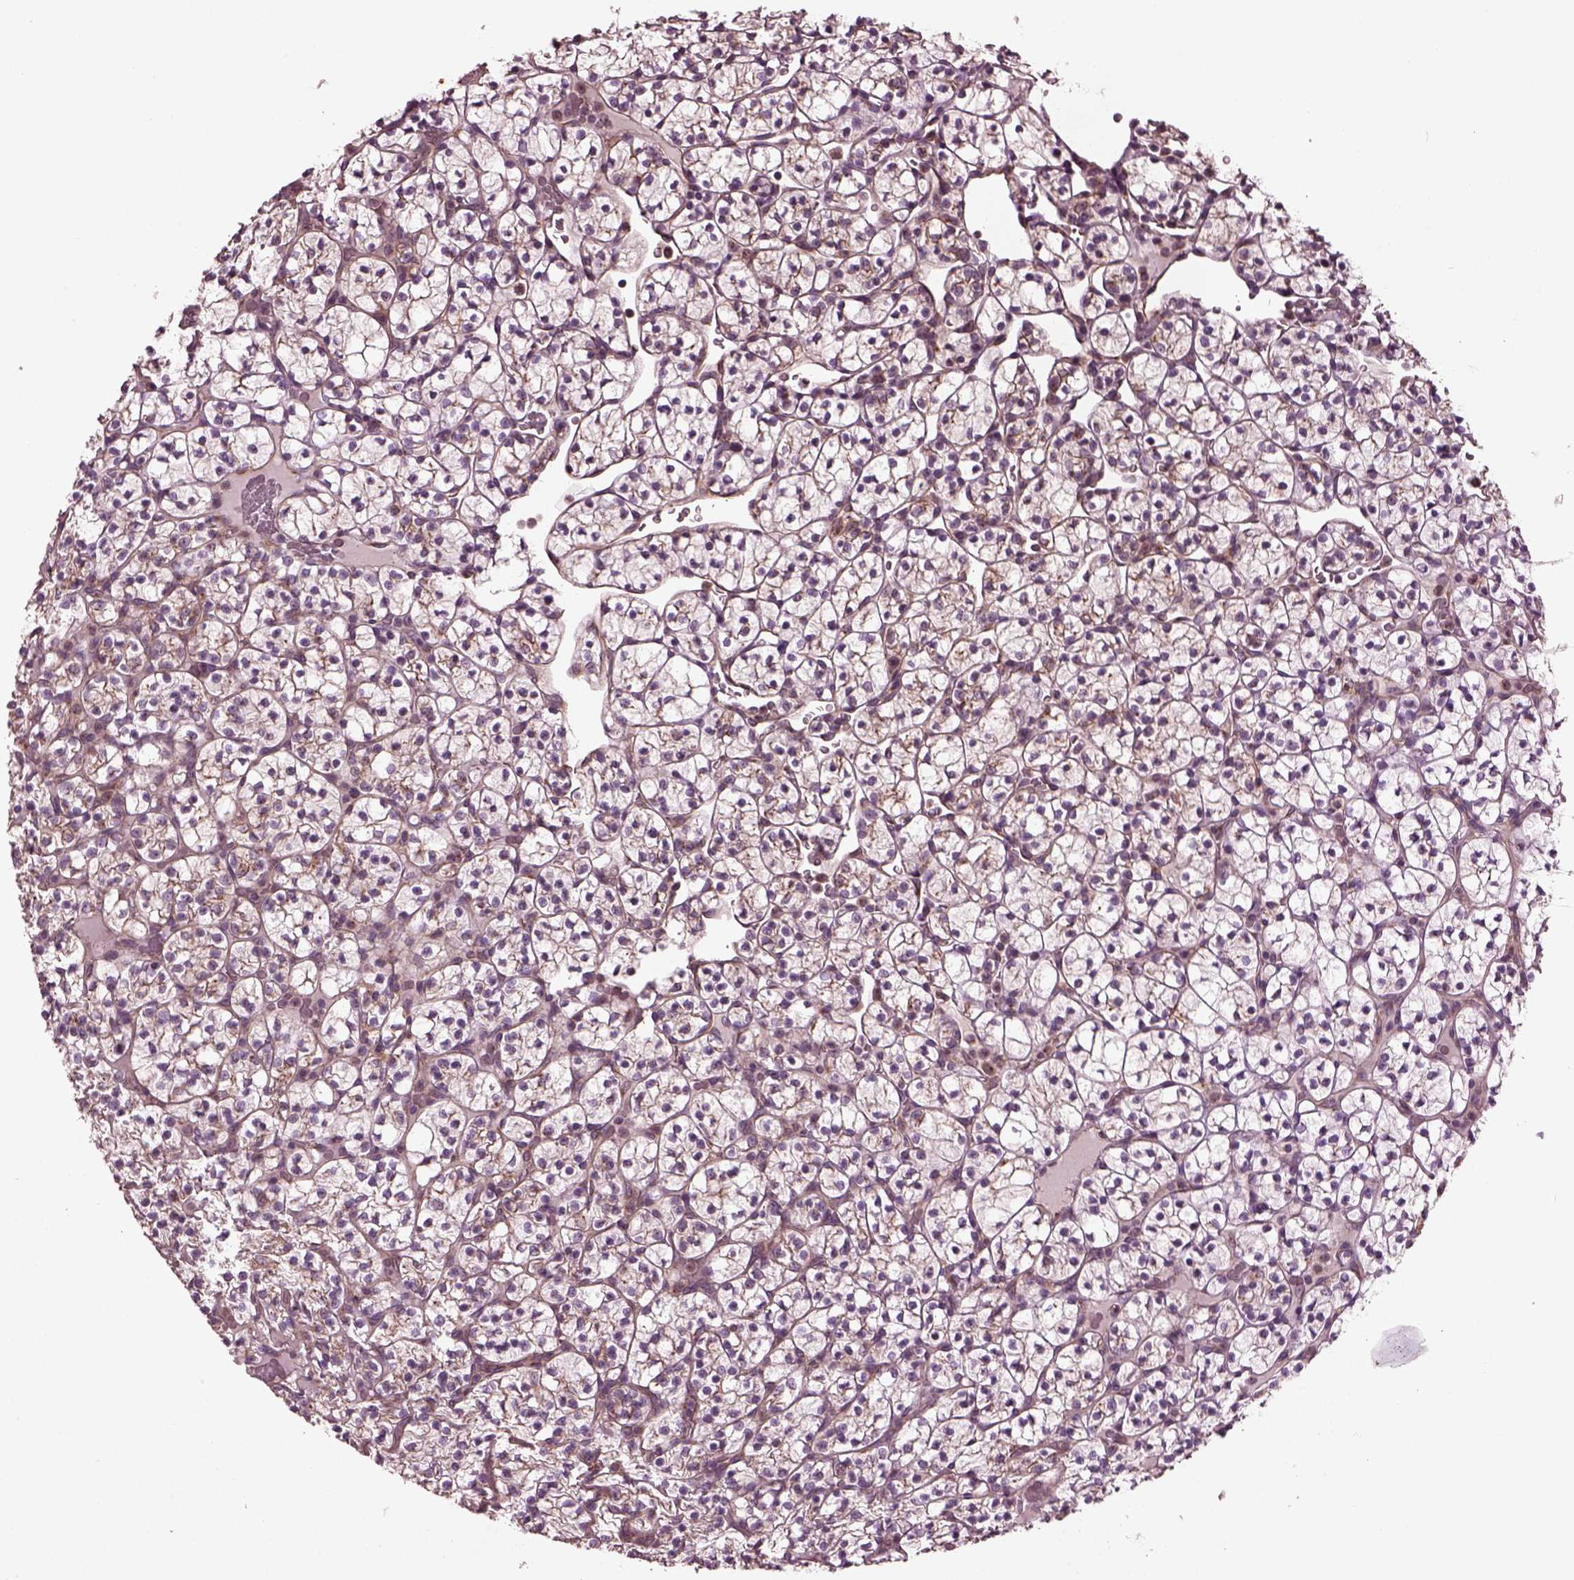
{"staining": {"intensity": "negative", "quantity": "none", "location": "none"}, "tissue": "renal cancer", "cell_type": "Tumor cells", "image_type": "cancer", "snomed": [{"axis": "morphology", "description": "Adenocarcinoma, NOS"}, {"axis": "topography", "description": "Kidney"}], "caption": "Immunohistochemistry (IHC) image of adenocarcinoma (renal) stained for a protein (brown), which shows no staining in tumor cells. (DAB immunohistochemistry (IHC) with hematoxylin counter stain).", "gene": "RUFY3", "patient": {"sex": "female", "age": 89}}